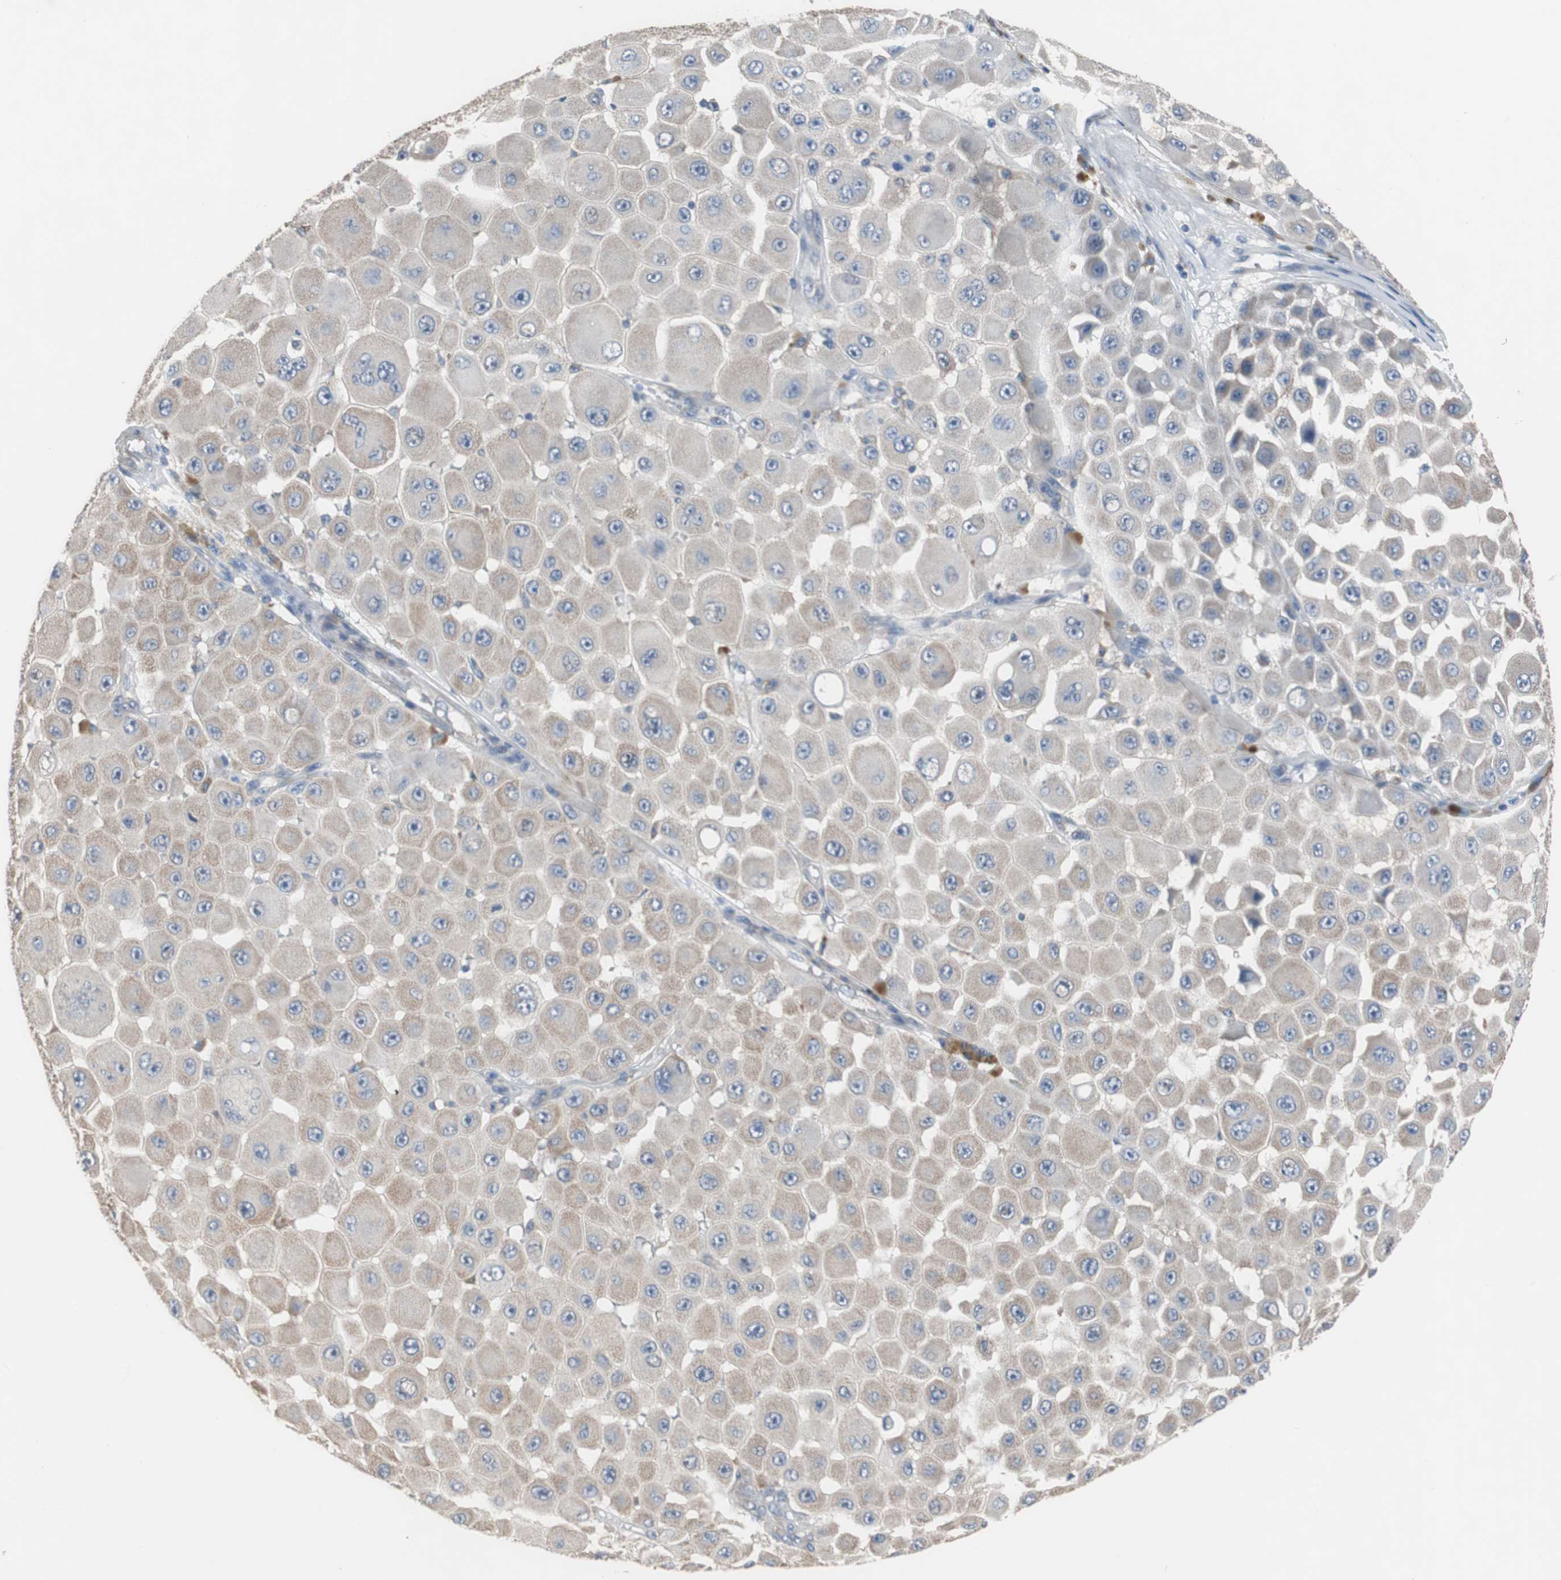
{"staining": {"intensity": "moderate", "quantity": "25%-75%", "location": "cytoplasmic/membranous"}, "tissue": "melanoma", "cell_type": "Tumor cells", "image_type": "cancer", "snomed": [{"axis": "morphology", "description": "Malignant melanoma, NOS"}, {"axis": "topography", "description": "Skin"}], "caption": "Malignant melanoma stained for a protein demonstrates moderate cytoplasmic/membranous positivity in tumor cells.", "gene": "USP10", "patient": {"sex": "female", "age": 81}}